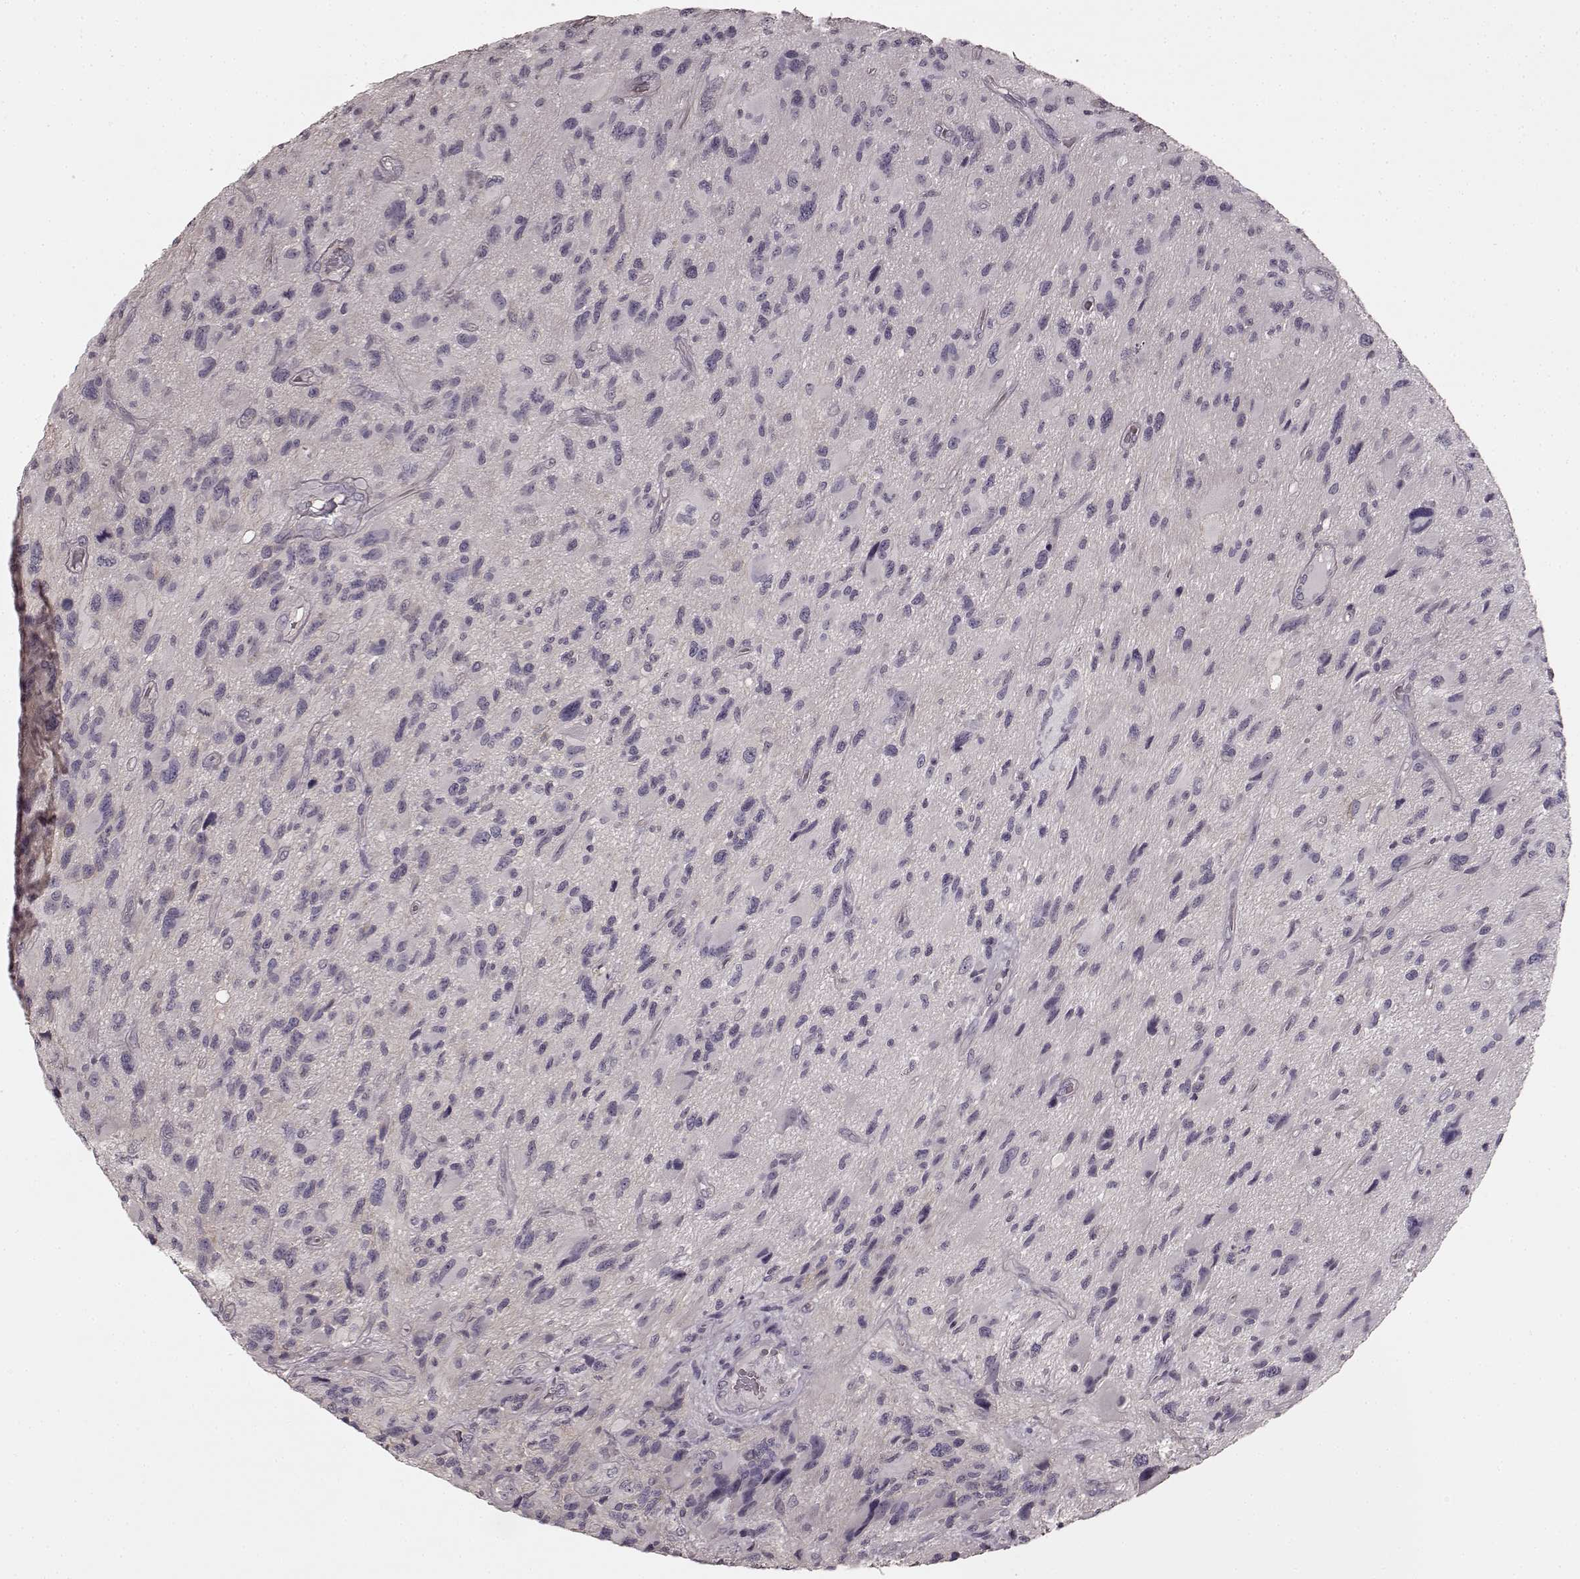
{"staining": {"intensity": "weak", "quantity": "<25%", "location": "cytoplasmic/membranous"}, "tissue": "glioma", "cell_type": "Tumor cells", "image_type": "cancer", "snomed": [{"axis": "morphology", "description": "Glioma, malignant, NOS"}, {"axis": "morphology", "description": "Glioma, malignant, High grade"}, {"axis": "topography", "description": "Brain"}], "caption": "A histopathology image of human malignant glioma (high-grade) is negative for staining in tumor cells.", "gene": "PRKCE", "patient": {"sex": "female", "age": 71}}